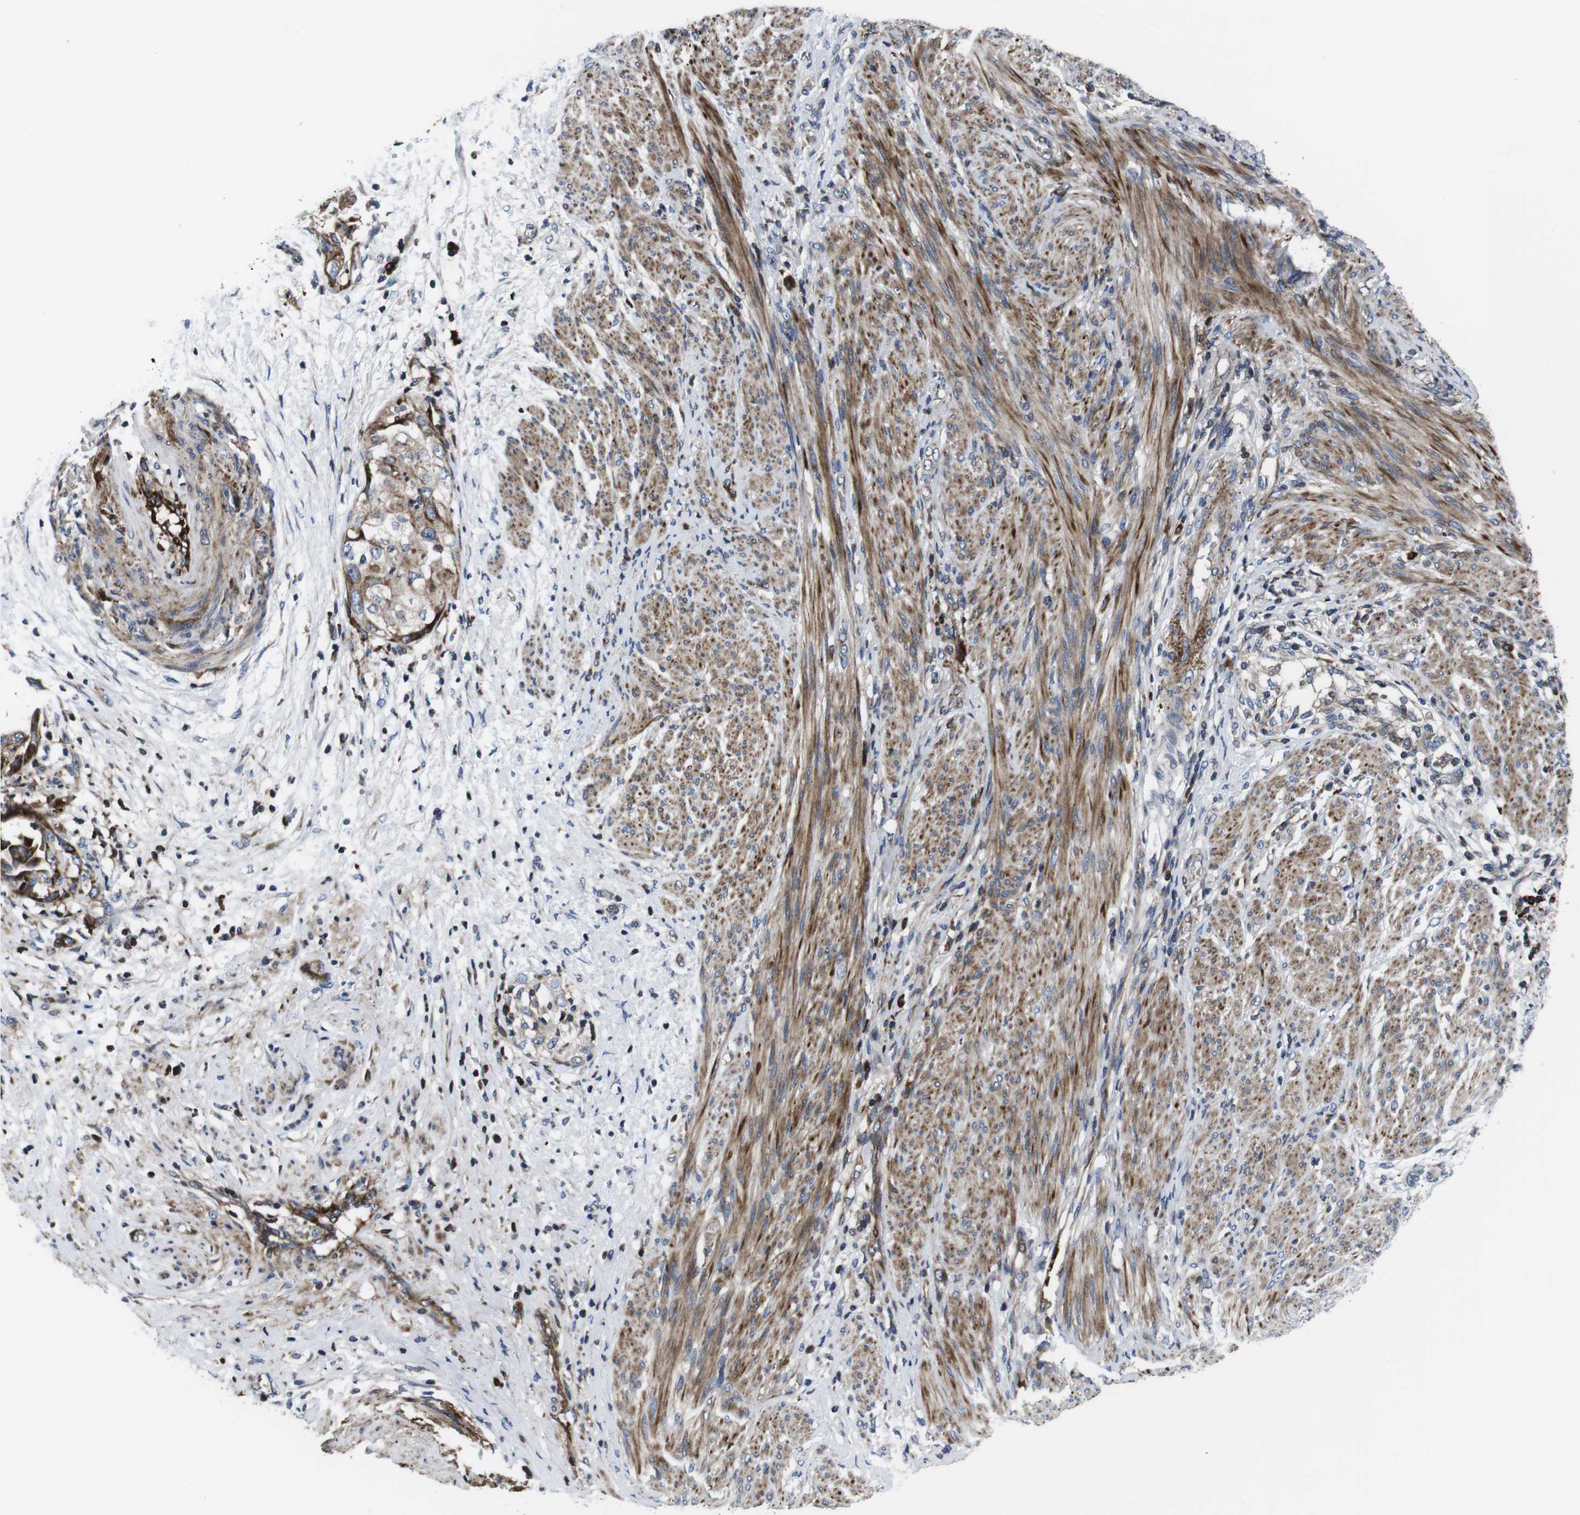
{"staining": {"intensity": "moderate", "quantity": ">75%", "location": "cytoplasmic/membranous"}, "tissue": "endometrial cancer", "cell_type": "Tumor cells", "image_type": "cancer", "snomed": [{"axis": "morphology", "description": "Adenocarcinoma, NOS"}, {"axis": "topography", "description": "Endometrium"}], "caption": "Immunohistochemical staining of adenocarcinoma (endometrial) displays moderate cytoplasmic/membranous protein staining in approximately >75% of tumor cells.", "gene": "SMYD3", "patient": {"sex": "female", "age": 85}}